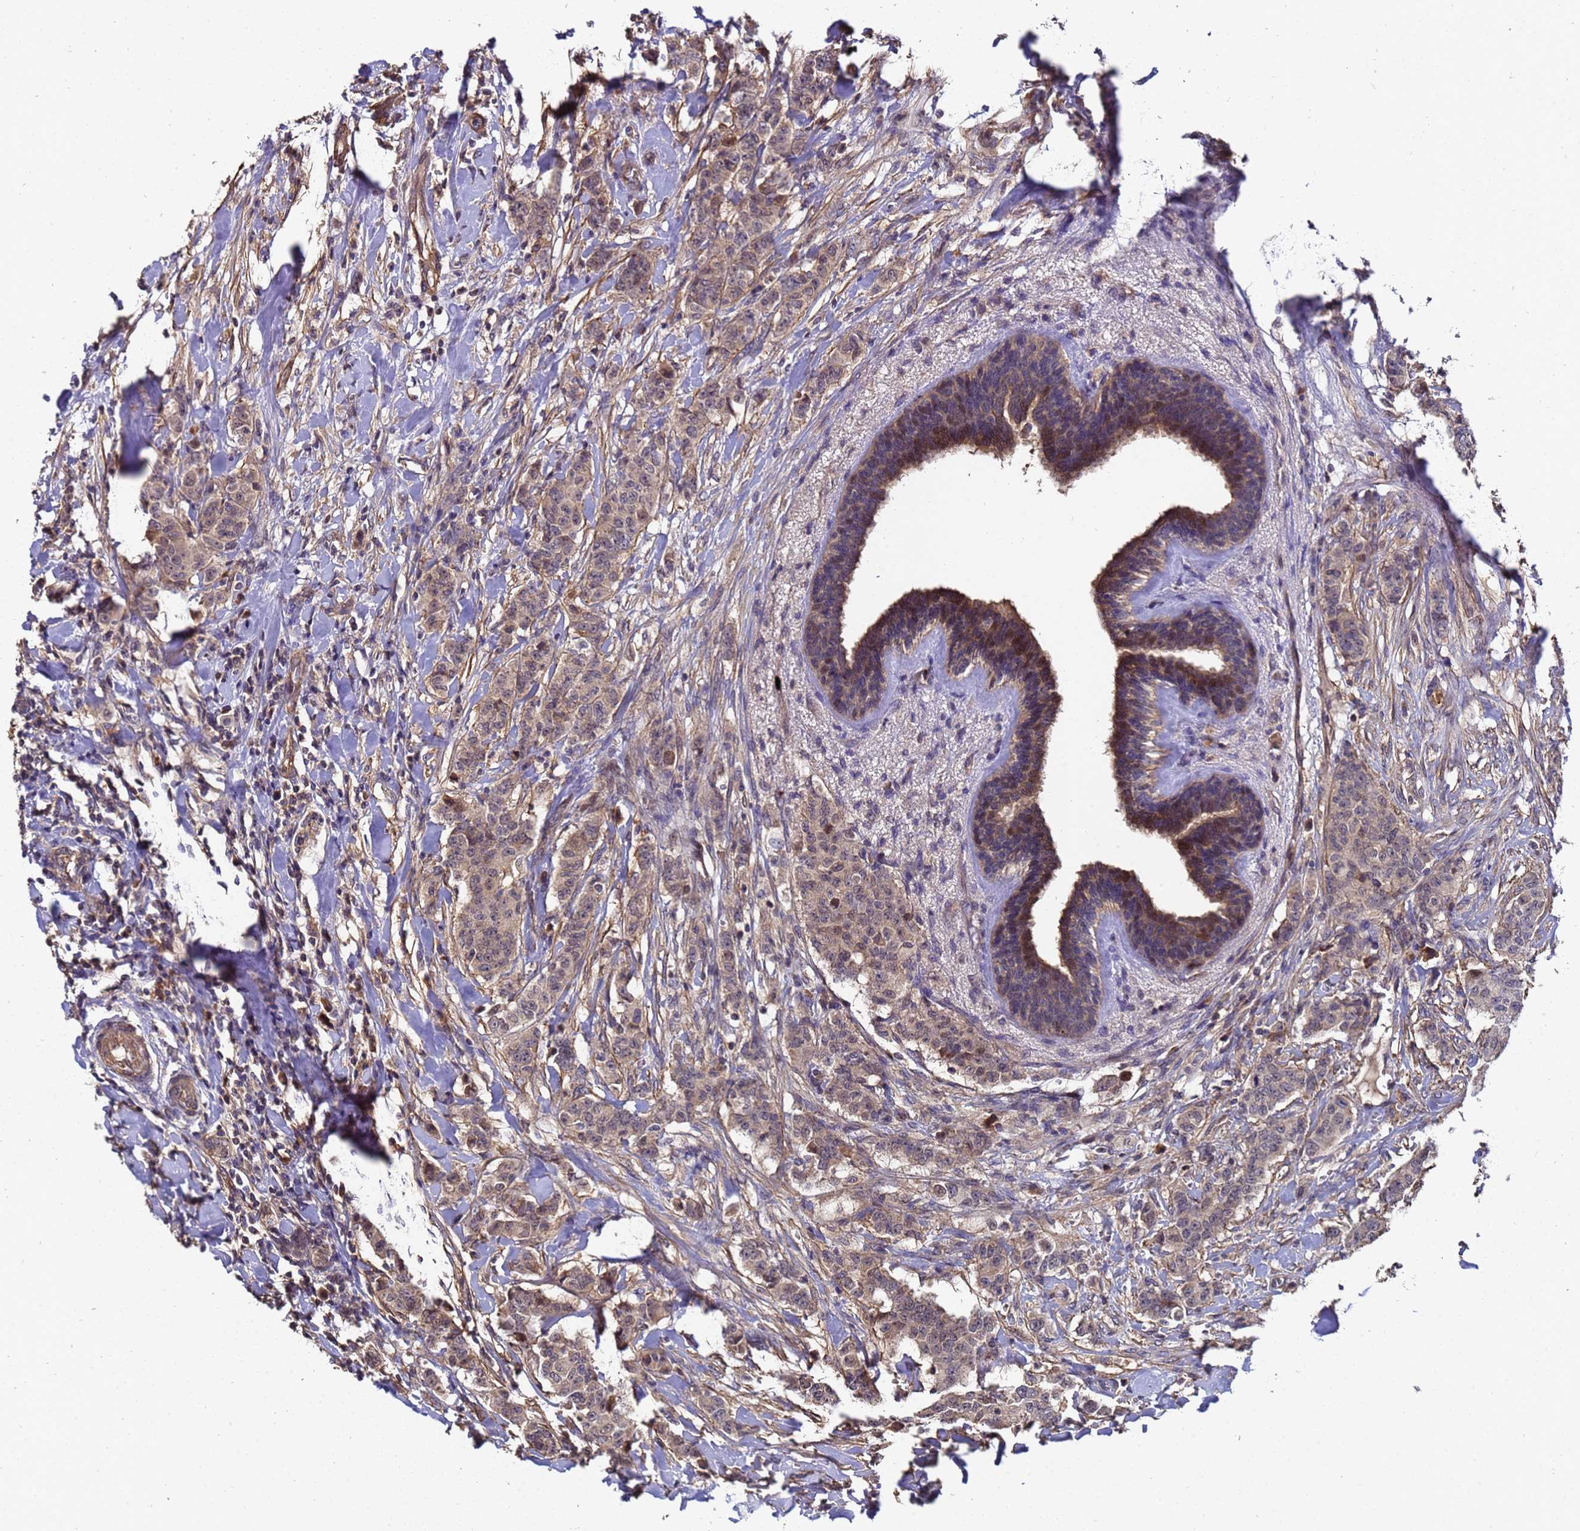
{"staining": {"intensity": "weak", "quantity": ">75%", "location": "cytoplasmic/membranous"}, "tissue": "breast cancer", "cell_type": "Tumor cells", "image_type": "cancer", "snomed": [{"axis": "morphology", "description": "Duct carcinoma"}, {"axis": "topography", "description": "Breast"}], "caption": "This micrograph displays immunohistochemistry (IHC) staining of human breast cancer, with low weak cytoplasmic/membranous expression in approximately >75% of tumor cells.", "gene": "GSTCD", "patient": {"sex": "female", "age": 40}}